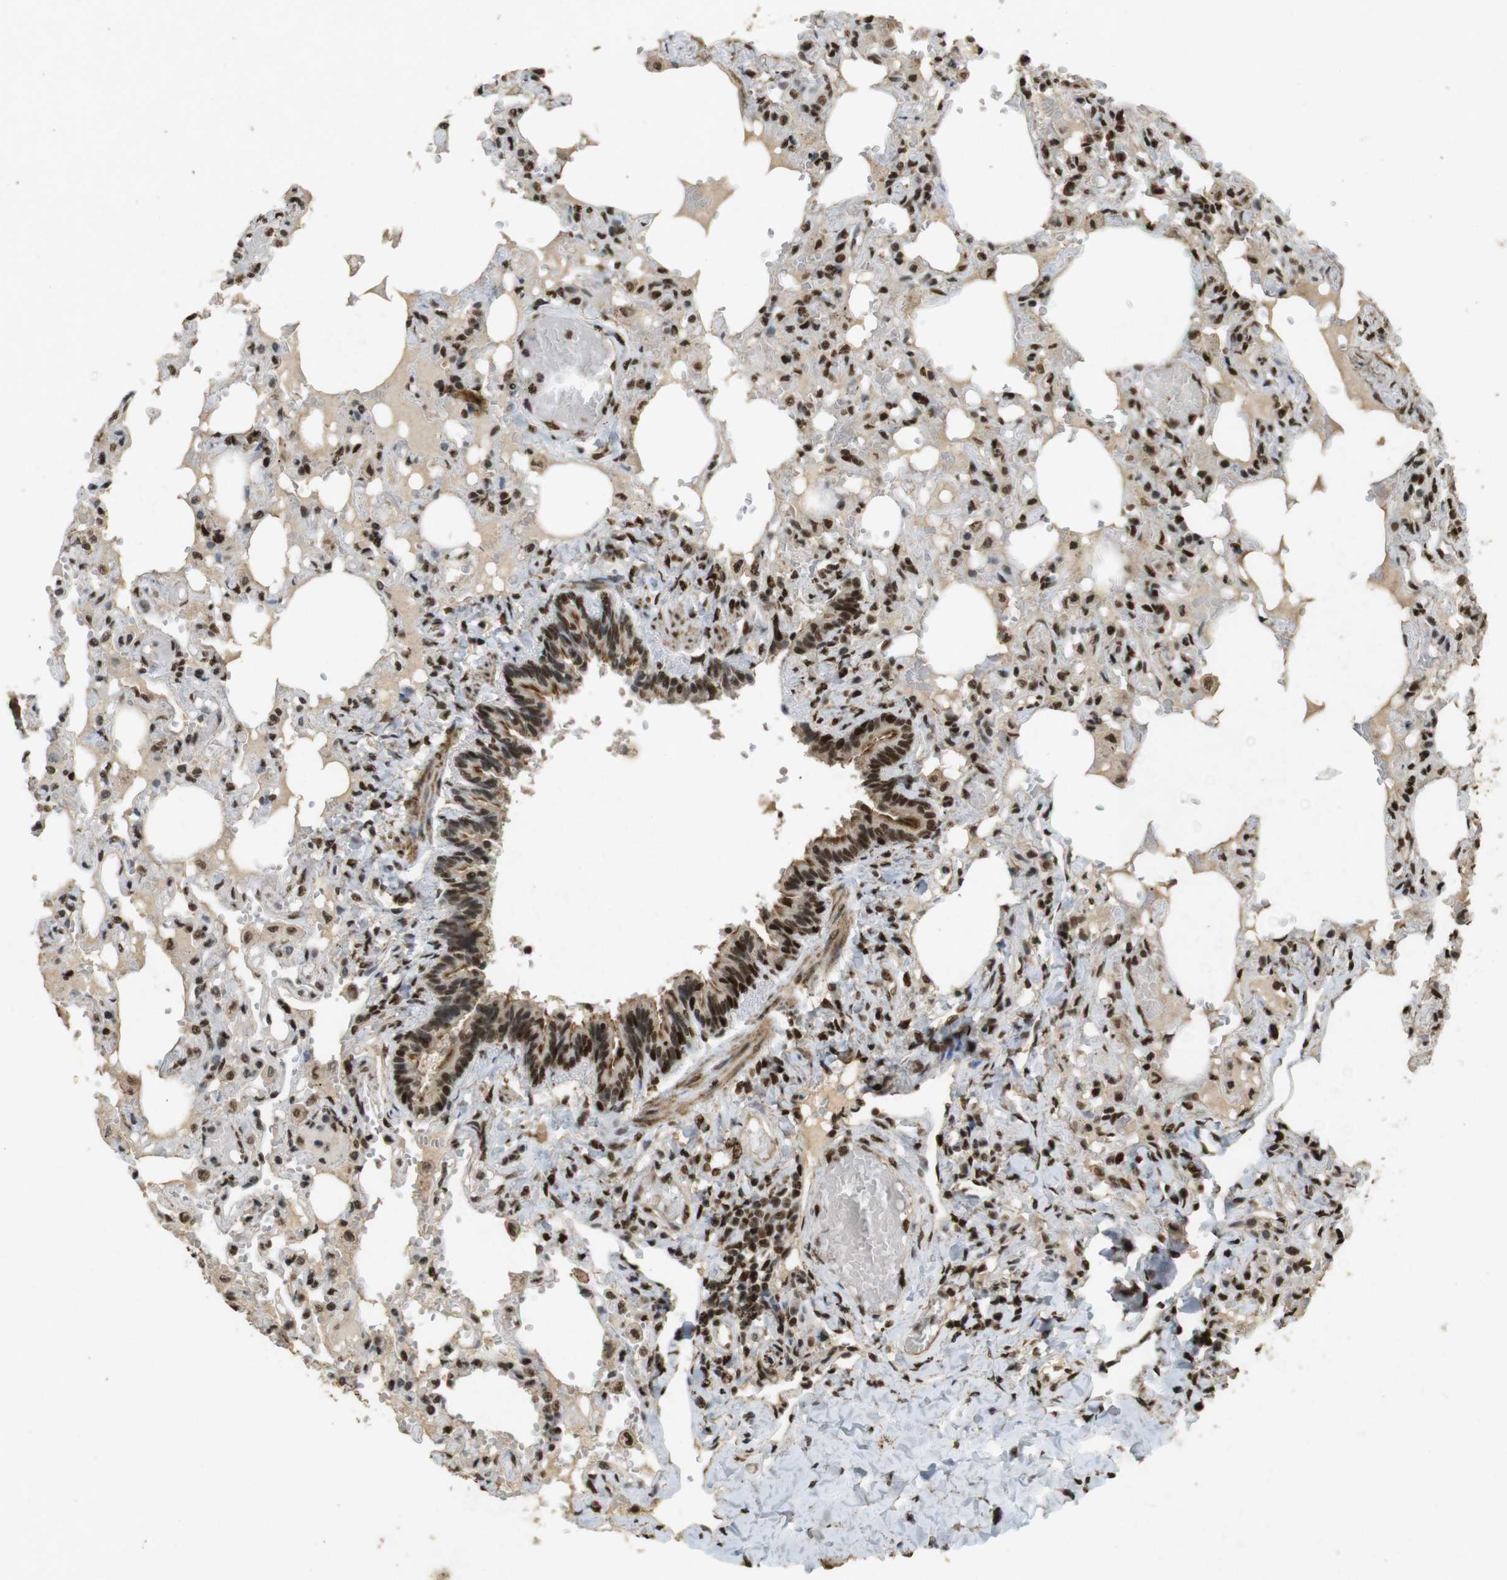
{"staining": {"intensity": "strong", "quantity": ">75%", "location": "nuclear"}, "tissue": "lung", "cell_type": "Alveolar cells", "image_type": "normal", "snomed": [{"axis": "morphology", "description": "Normal tissue, NOS"}, {"axis": "topography", "description": "Lung"}], "caption": "Immunohistochemical staining of normal human lung shows >75% levels of strong nuclear protein staining in about >75% of alveolar cells.", "gene": "GATA4", "patient": {"sex": "male", "age": 21}}